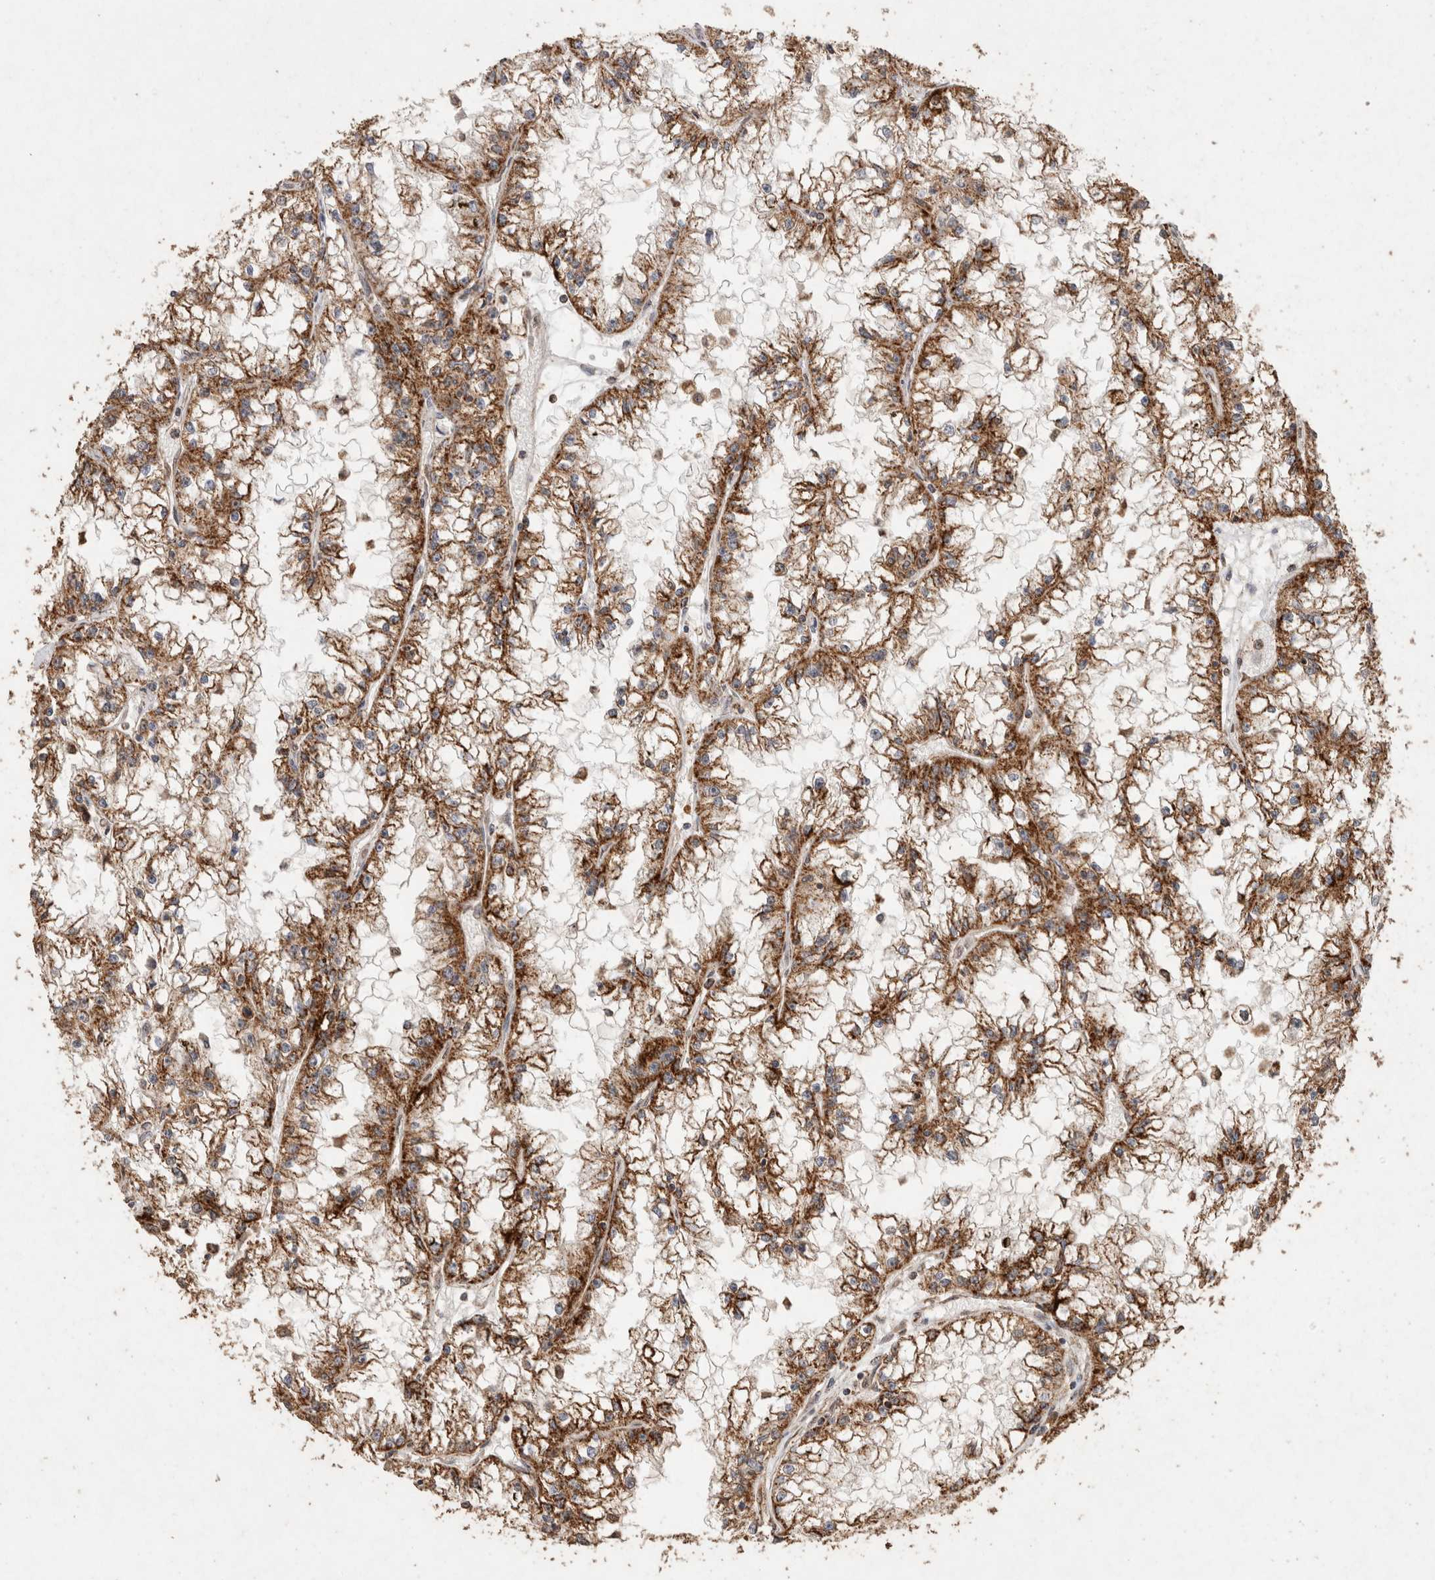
{"staining": {"intensity": "strong", "quantity": ">75%", "location": "cytoplasmic/membranous"}, "tissue": "renal cancer", "cell_type": "Tumor cells", "image_type": "cancer", "snomed": [{"axis": "morphology", "description": "Adenocarcinoma, NOS"}, {"axis": "topography", "description": "Kidney"}], "caption": "The immunohistochemical stain highlights strong cytoplasmic/membranous expression in tumor cells of renal cancer (adenocarcinoma) tissue.", "gene": "ACADM", "patient": {"sex": "male", "age": 56}}